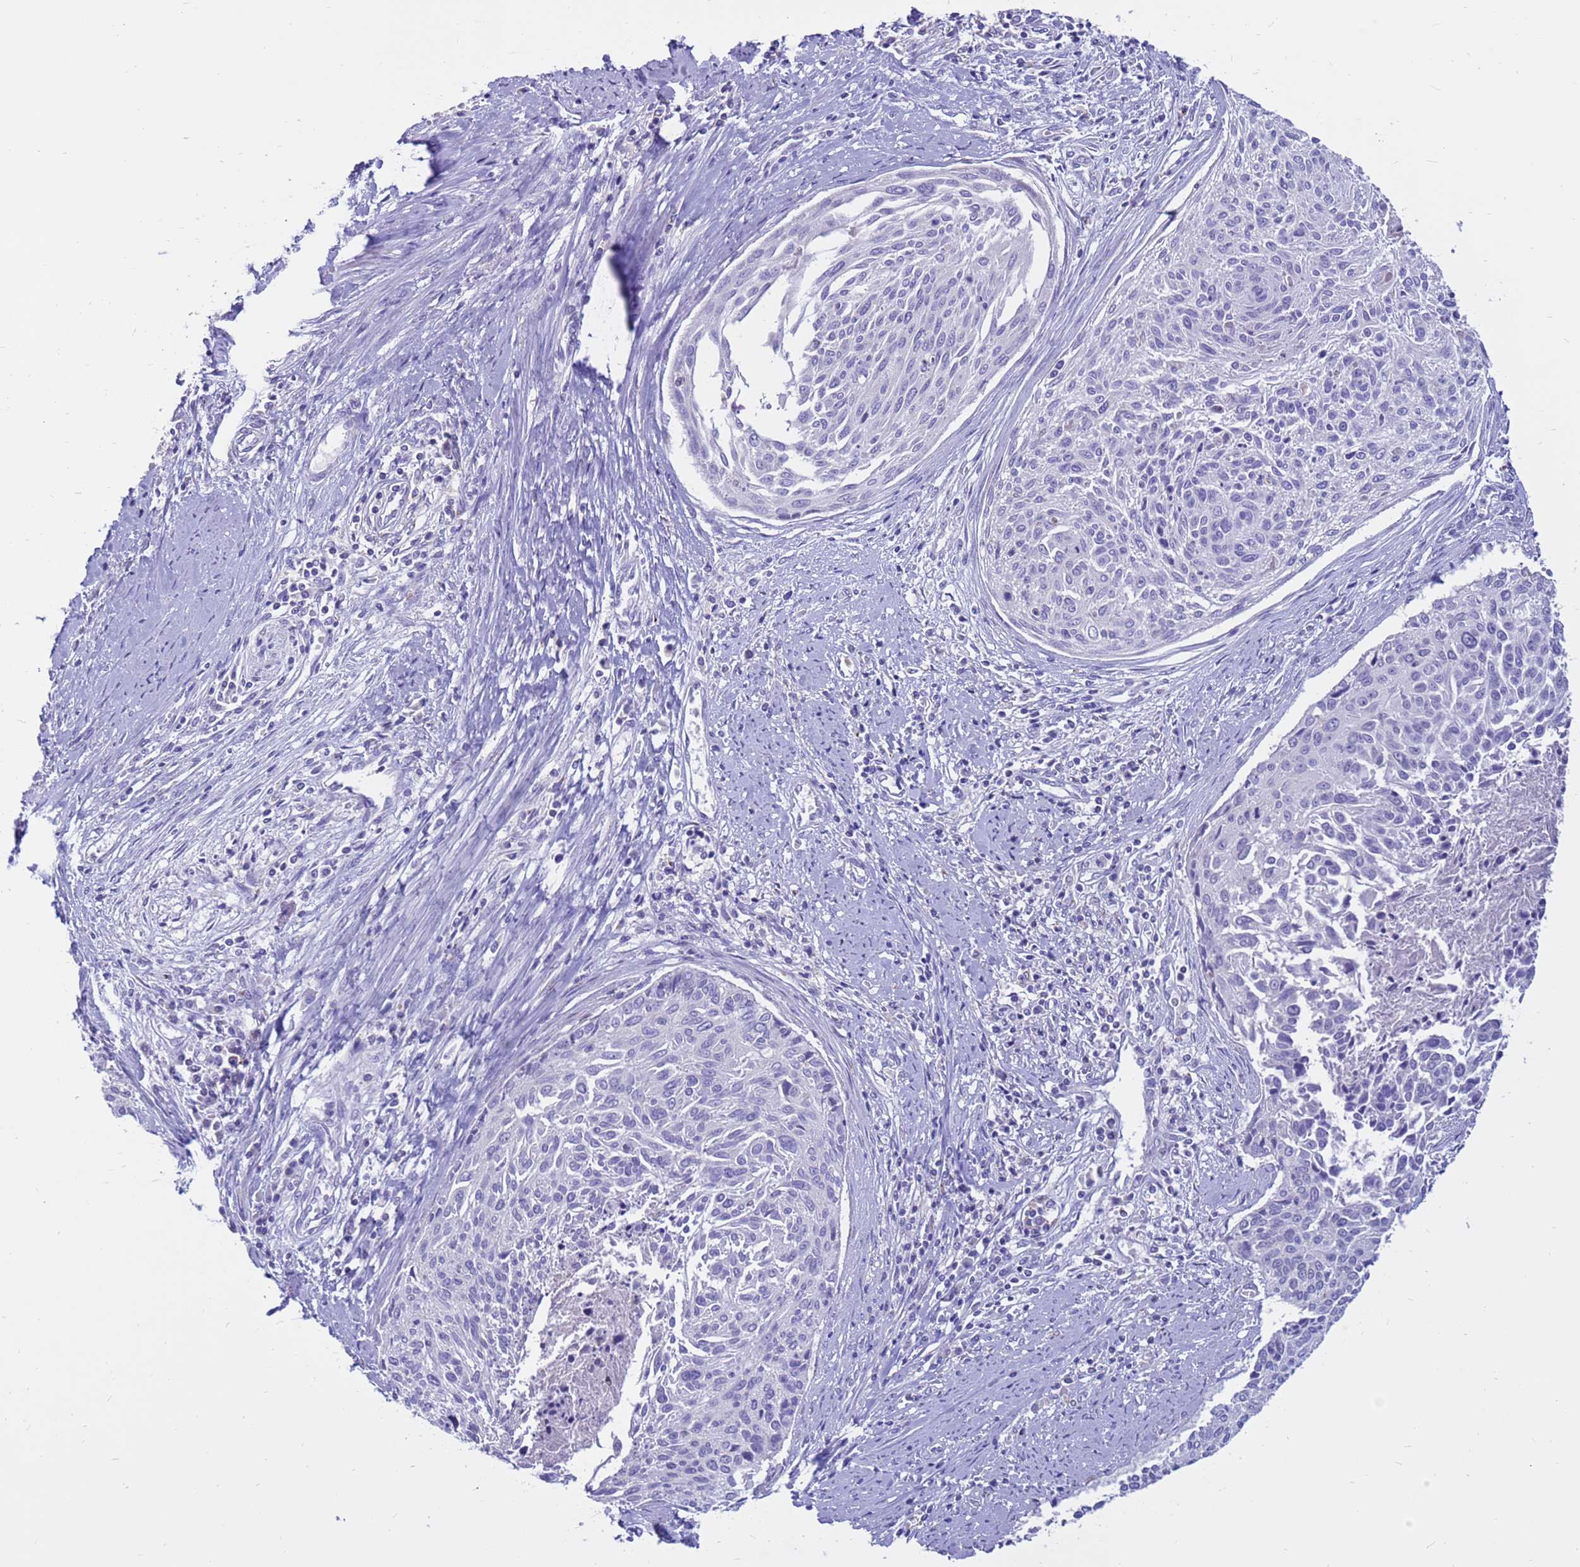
{"staining": {"intensity": "negative", "quantity": "none", "location": "none"}, "tissue": "cervical cancer", "cell_type": "Tumor cells", "image_type": "cancer", "snomed": [{"axis": "morphology", "description": "Squamous cell carcinoma, NOS"}, {"axis": "topography", "description": "Cervix"}], "caption": "High power microscopy photomicrograph of an immunohistochemistry (IHC) image of squamous cell carcinoma (cervical), revealing no significant staining in tumor cells. (Immunohistochemistry (ihc), brightfield microscopy, high magnification).", "gene": "PDE10A", "patient": {"sex": "female", "age": 55}}